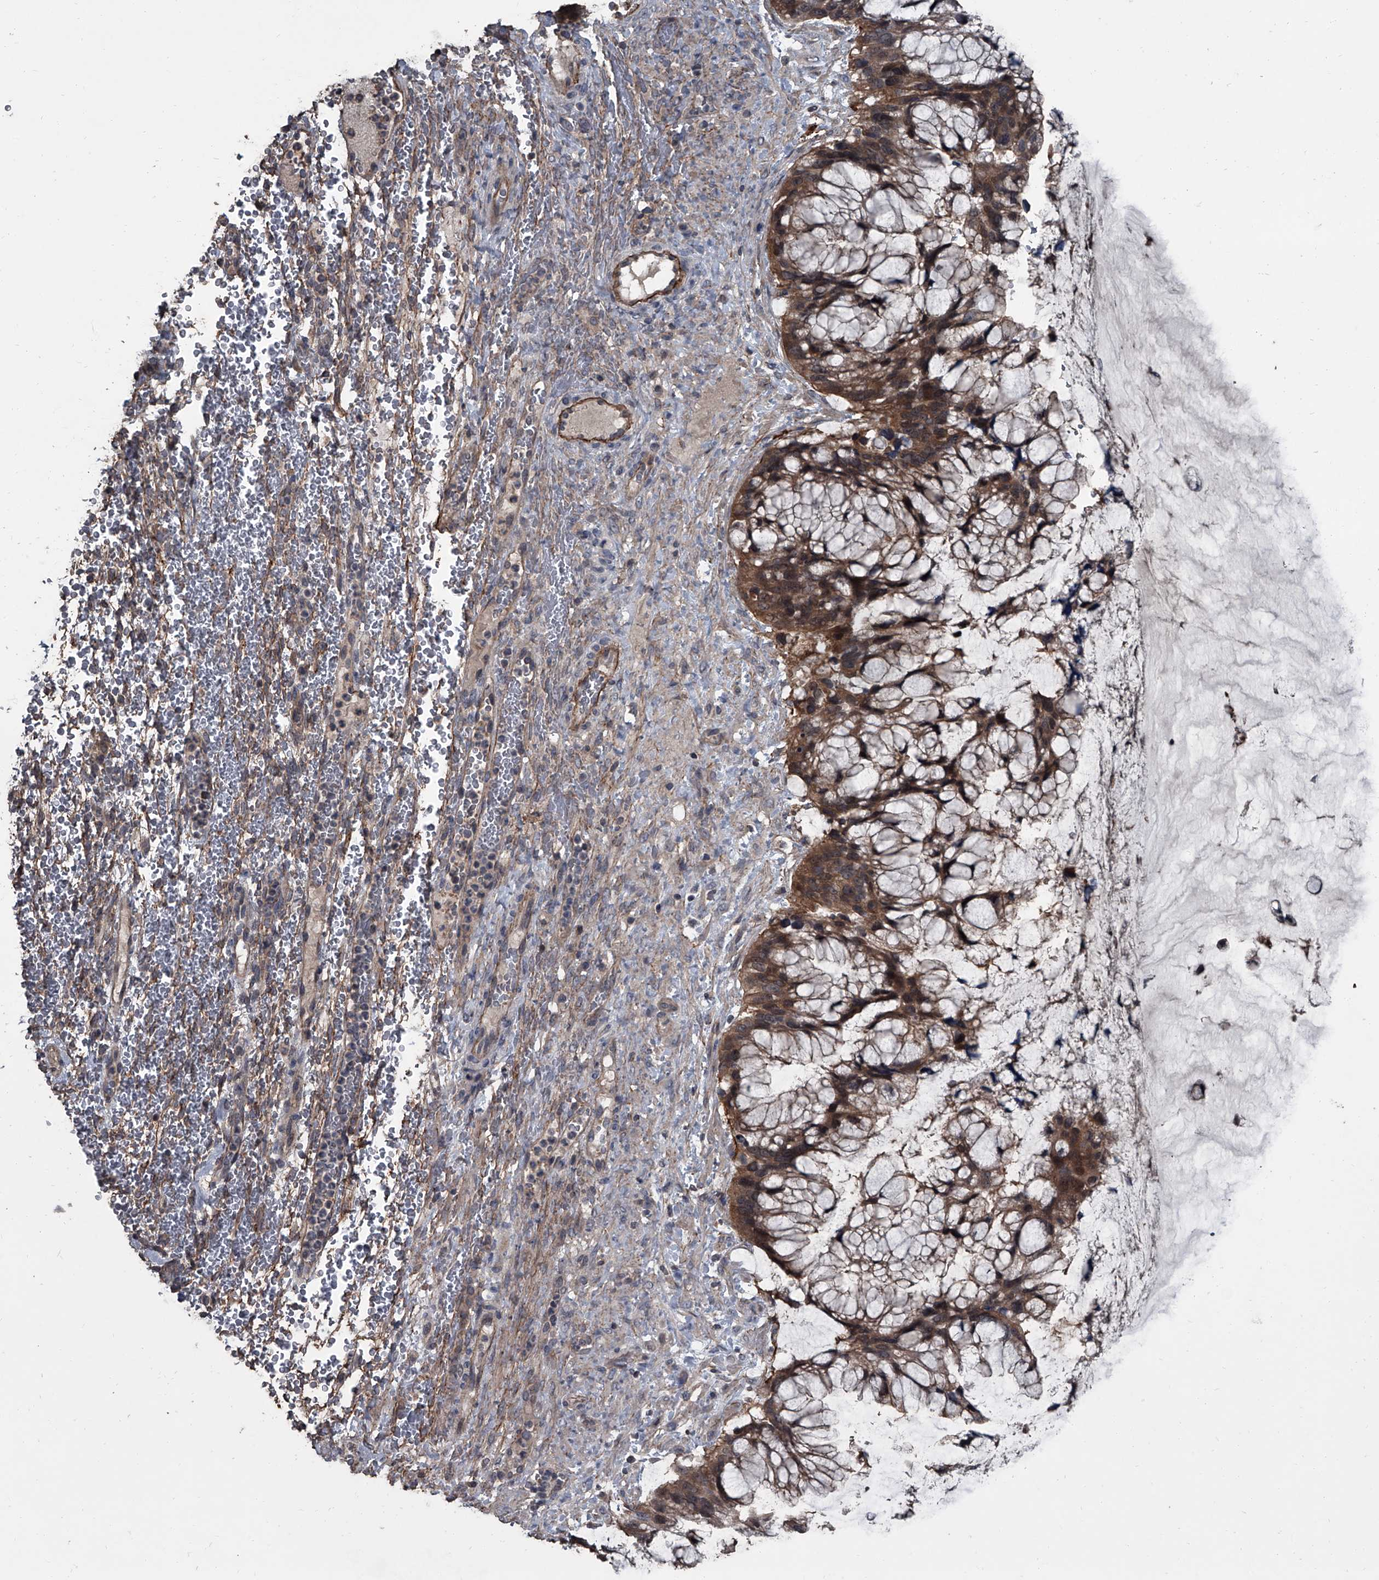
{"staining": {"intensity": "moderate", "quantity": ">75%", "location": "cytoplasmic/membranous,nuclear"}, "tissue": "ovarian cancer", "cell_type": "Tumor cells", "image_type": "cancer", "snomed": [{"axis": "morphology", "description": "Cystadenocarcinoma, mucinous, NOS"}, {"axis": "topography", "description": "Ovary"}], "caption": "The histopathology image shows immunohistochemical staining of ovarian cancer (mucinous cystadenocarcinoma). There is moderate cytoplasmic/membranous and nuclear staining is identified in approximately >75% of tumor cells.", "gene": "OARD1", "patient": {"sex": "female", "age": 37}}